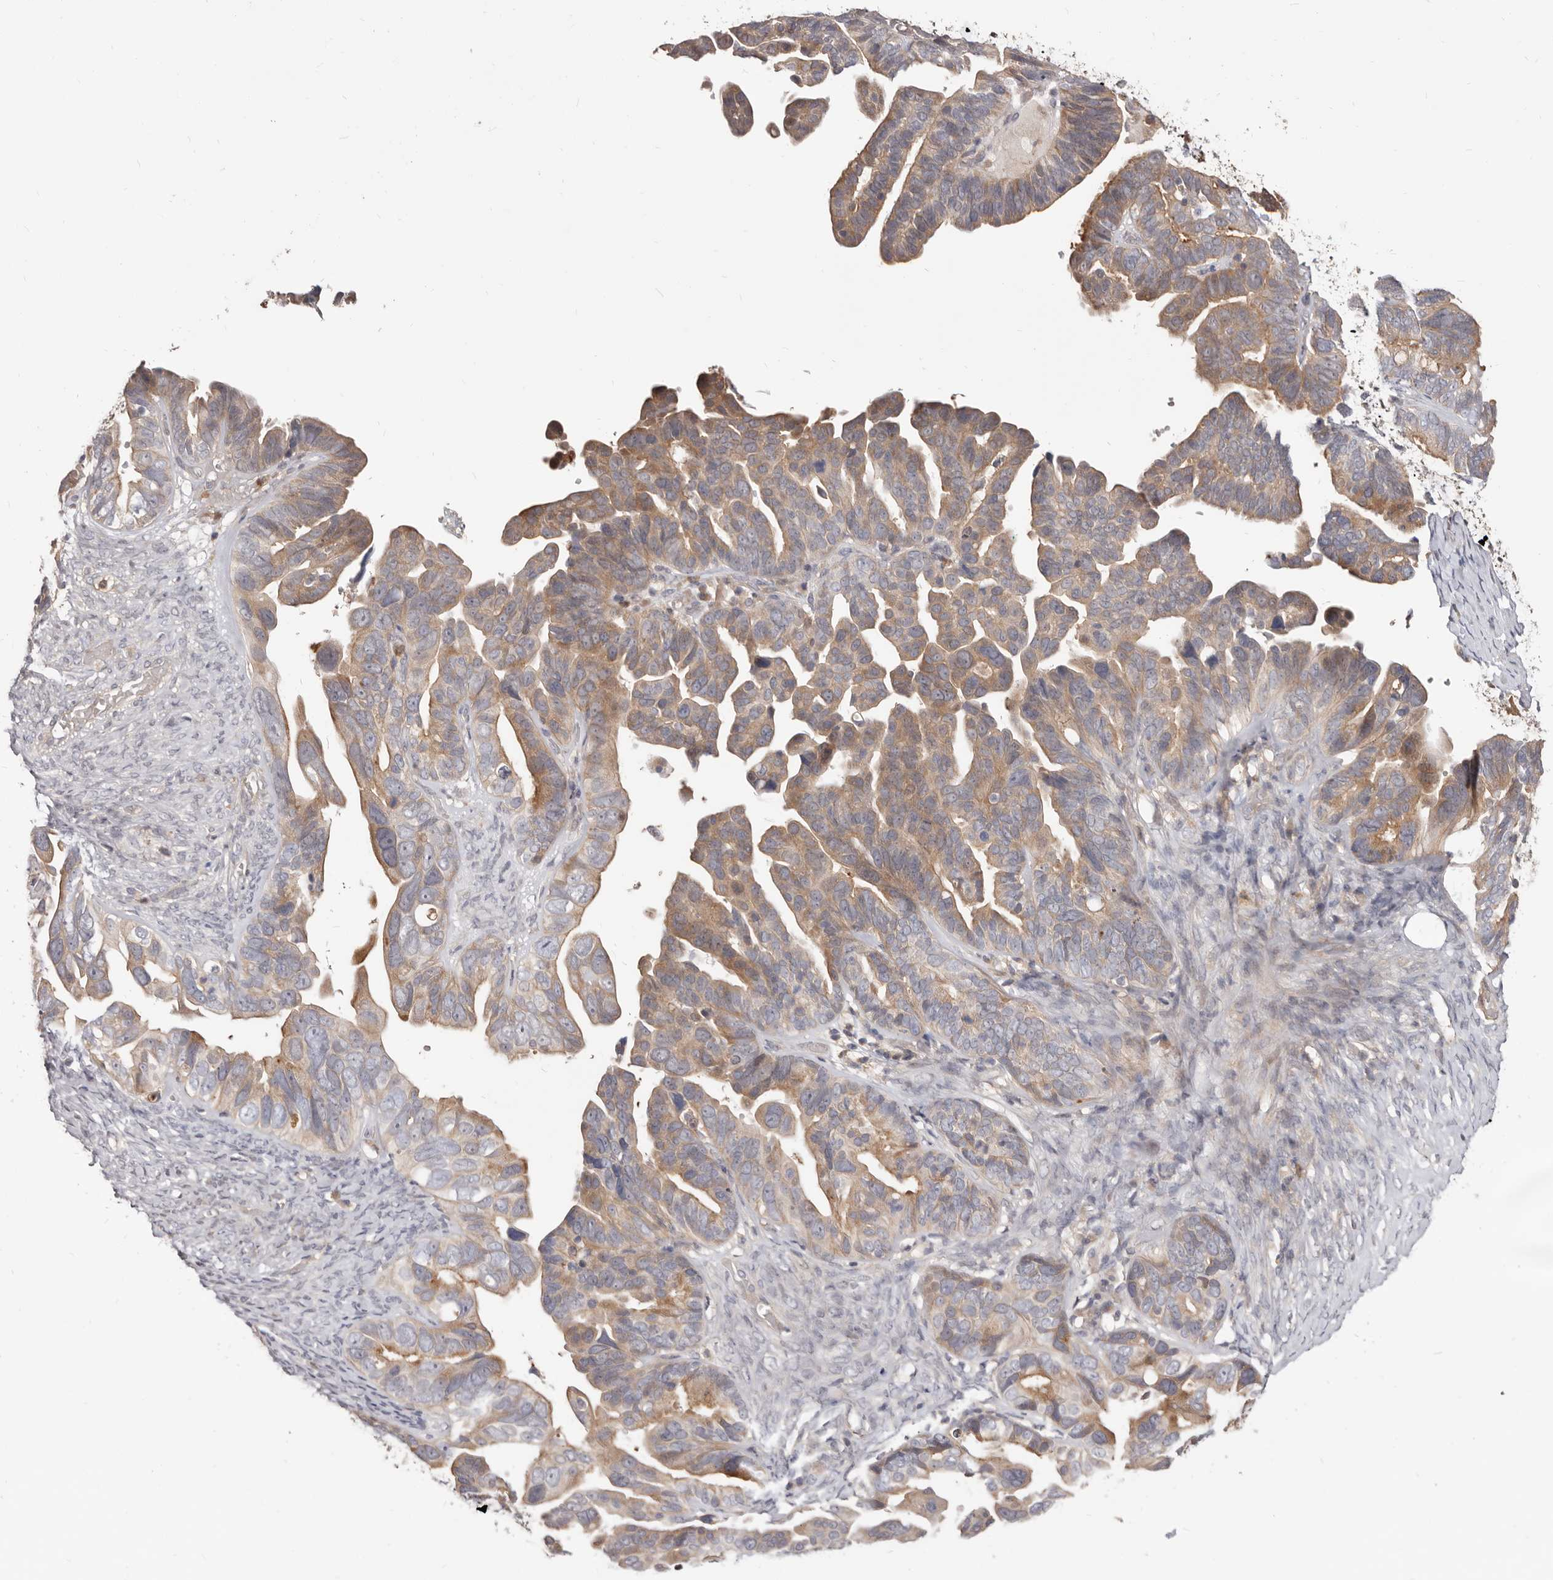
{"staining": {"intensity": "moderate", "quantity": ">75%", "location": "cytoplasmic/membranous"}, "tissue": "ovarian cancer", "cell_type": "Tumor cells", "image_type": "cancer", "snomed": [{"axis": "morphology", "description": "Cystadenocarcinoma, serous, NOS"}, {"axis": "topography", "description": "Ovary"}], "caption": "Protein staining reveals moderate cytoplasmic/membranous positivity in about >75% of tumor cells in ovarian cancer (serous cystadenocarcinoma). The staining was performed using DAB to visualize the protein expression in brown, while the nuclei were stained in blue with hematoxylin (Magnification: 20x).", "gene": "TC2N", "patient": {"sex": "female", "age": 56}}